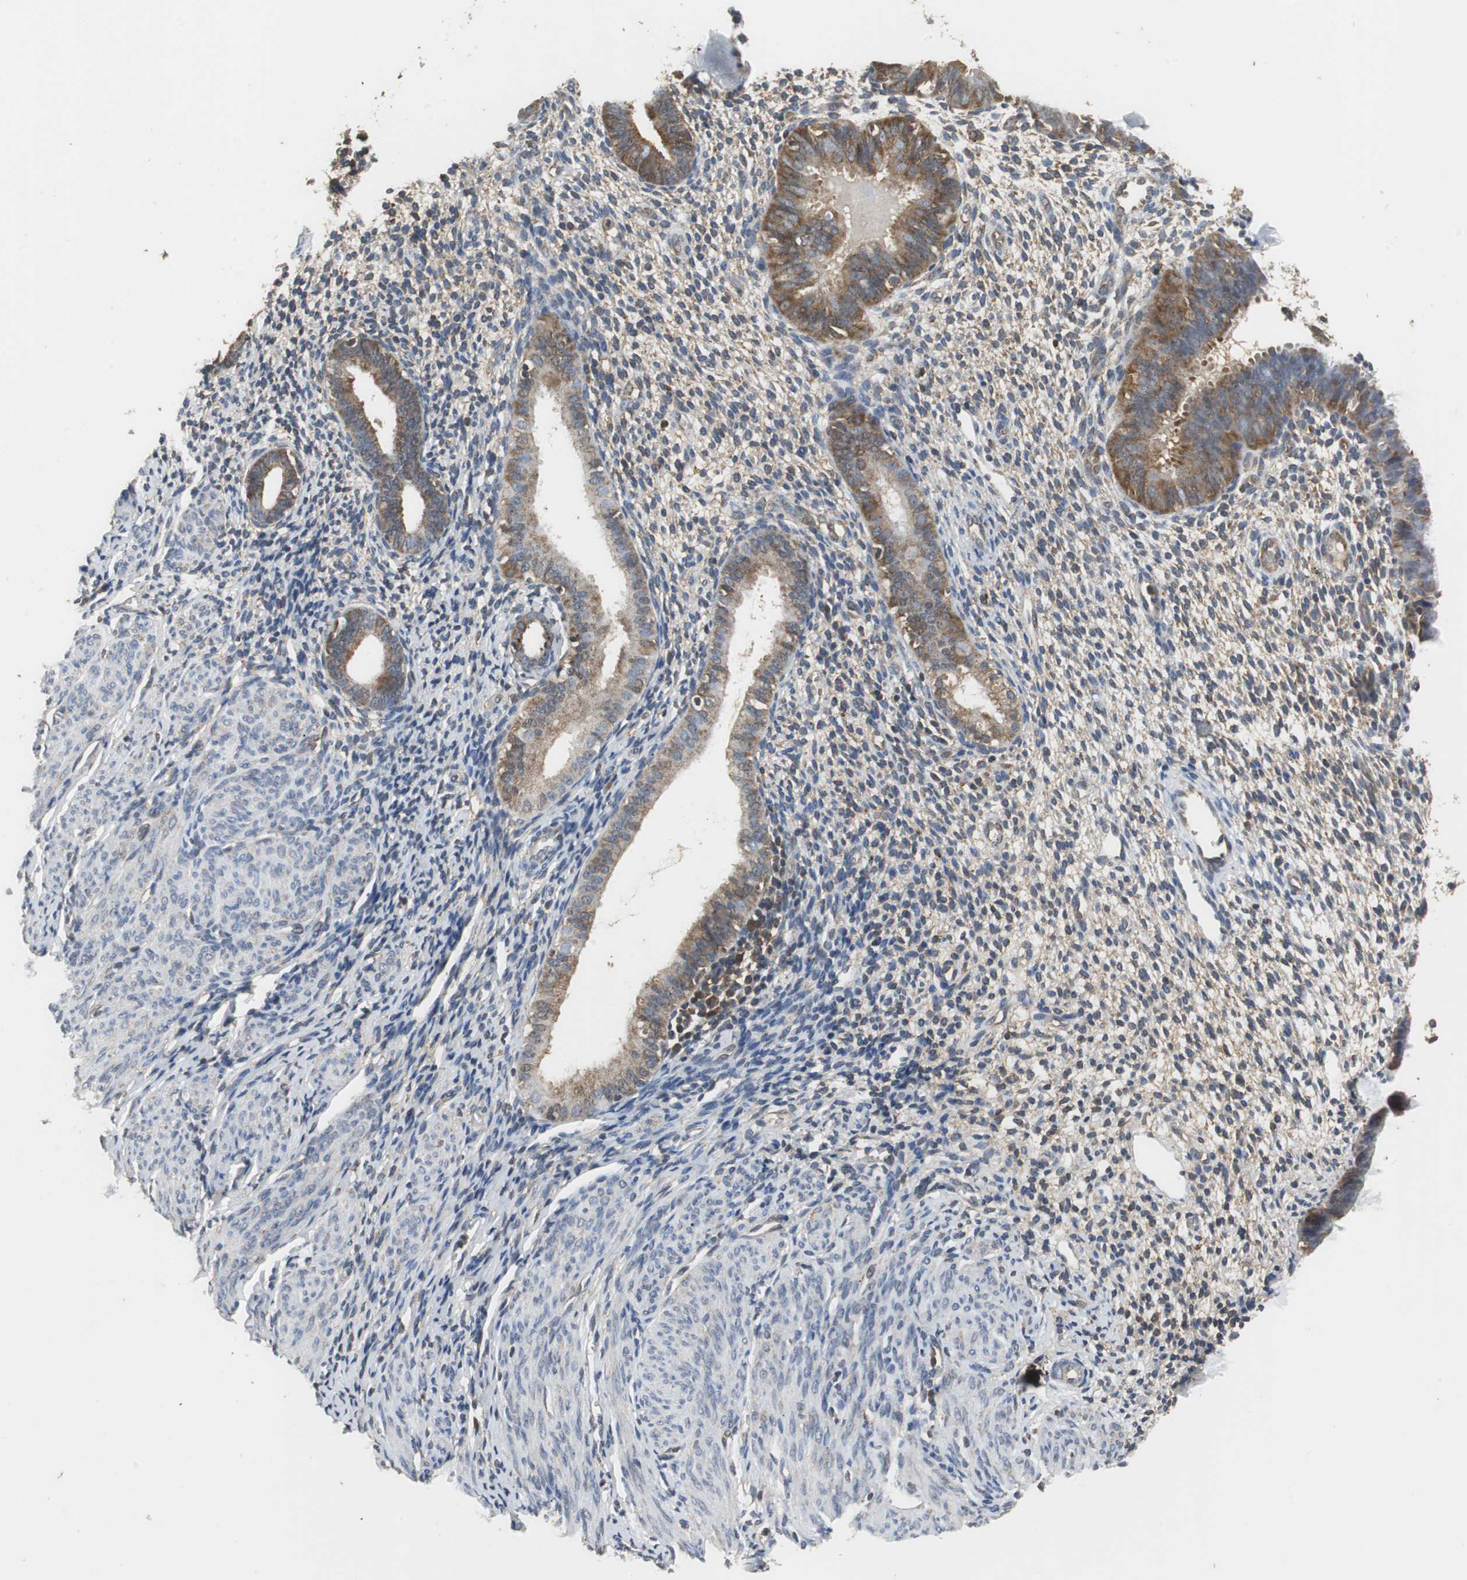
{"staining": {"intensity": "weak", "quantity": "25%-75%", "location": "cytoplasmic/membranous"}, "tissue": "endometrium", "cell_type": "Cells in endometrial stroma", "image_type": "normal", "snomed": [{"axis": "morphology", "description": "Normal tissue, NOS"}, {"axis": "topography", "description": "Endometrium"}], "caption": "Cells in endometrial stroma show low levels of weak cytoplasmic/membranous staining in approximately 25%-75% of cells in normal human endometrium. (DAB IHC, brown staining for protein, blue staining for nuclei).", "gene": "VBP1", "patient": {"sex": "female", "age": 61}}